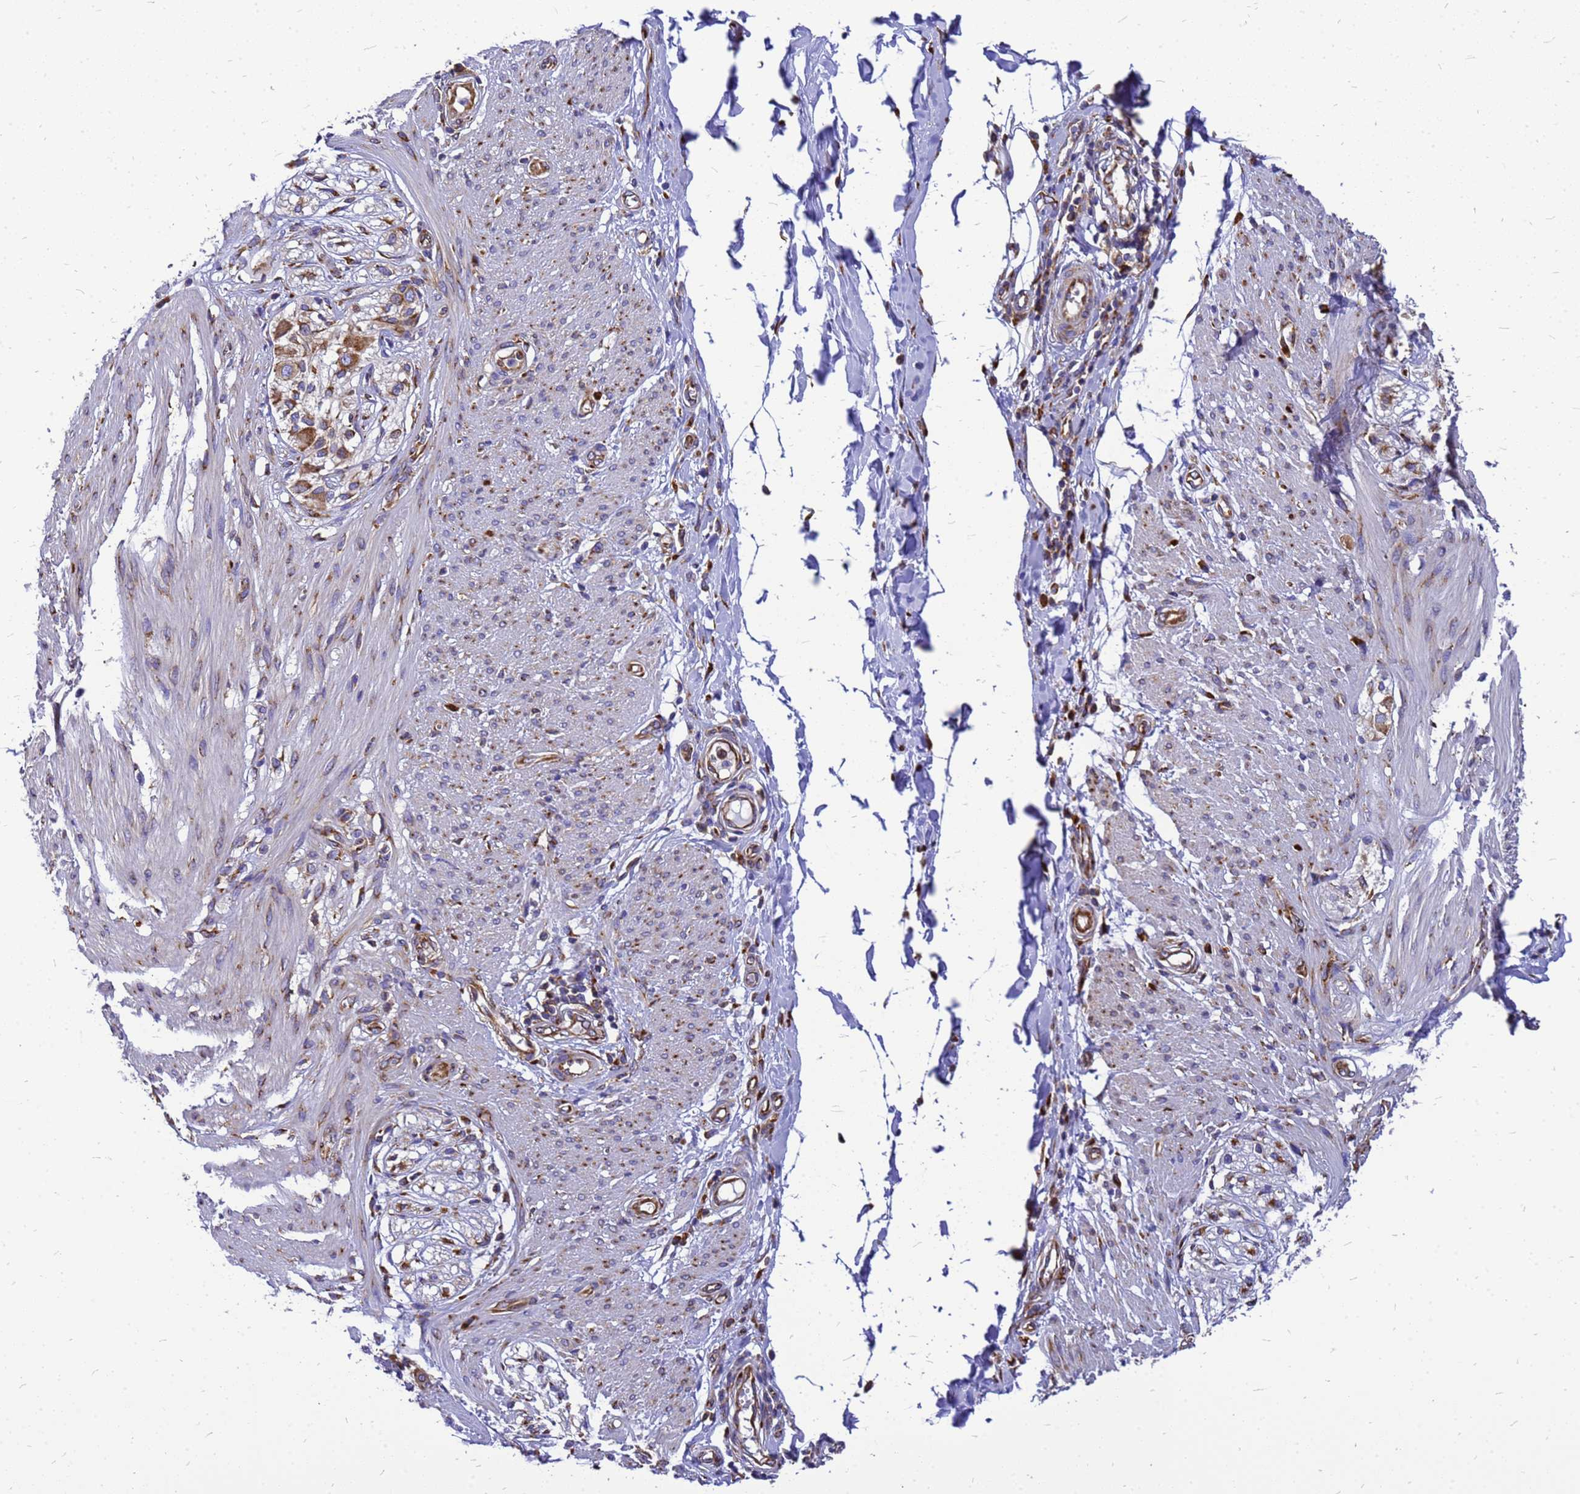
{"staining": {"intensity": "weak", "quantity": "25%-75%", "location": "cytoplasmic/membranous"}, "tissue": "smooth muscle", "cell_type": "Smooth muscle cells", "image_type": "normal", "snomed": [{"axis": "morphology", "description": "Normal tissue, NOS"}, {"axis": "morphology", "description": "Adenocarcinoma, NOS"}, {"axis": "topography", "description": "Colon"}, {"axis": "topography", "description": "Peripheral nerve tissue"}], "caption": "Immunohistochemistry histopathology image of benign human smooth muscle stained for a protein (brown), which shows low levels of weak cytoplasmic/membranous staining in about 25%-75% of smooth muscle cells.", "gene": "EEF1D", "patient": {"sex": "male", "age": 14}}